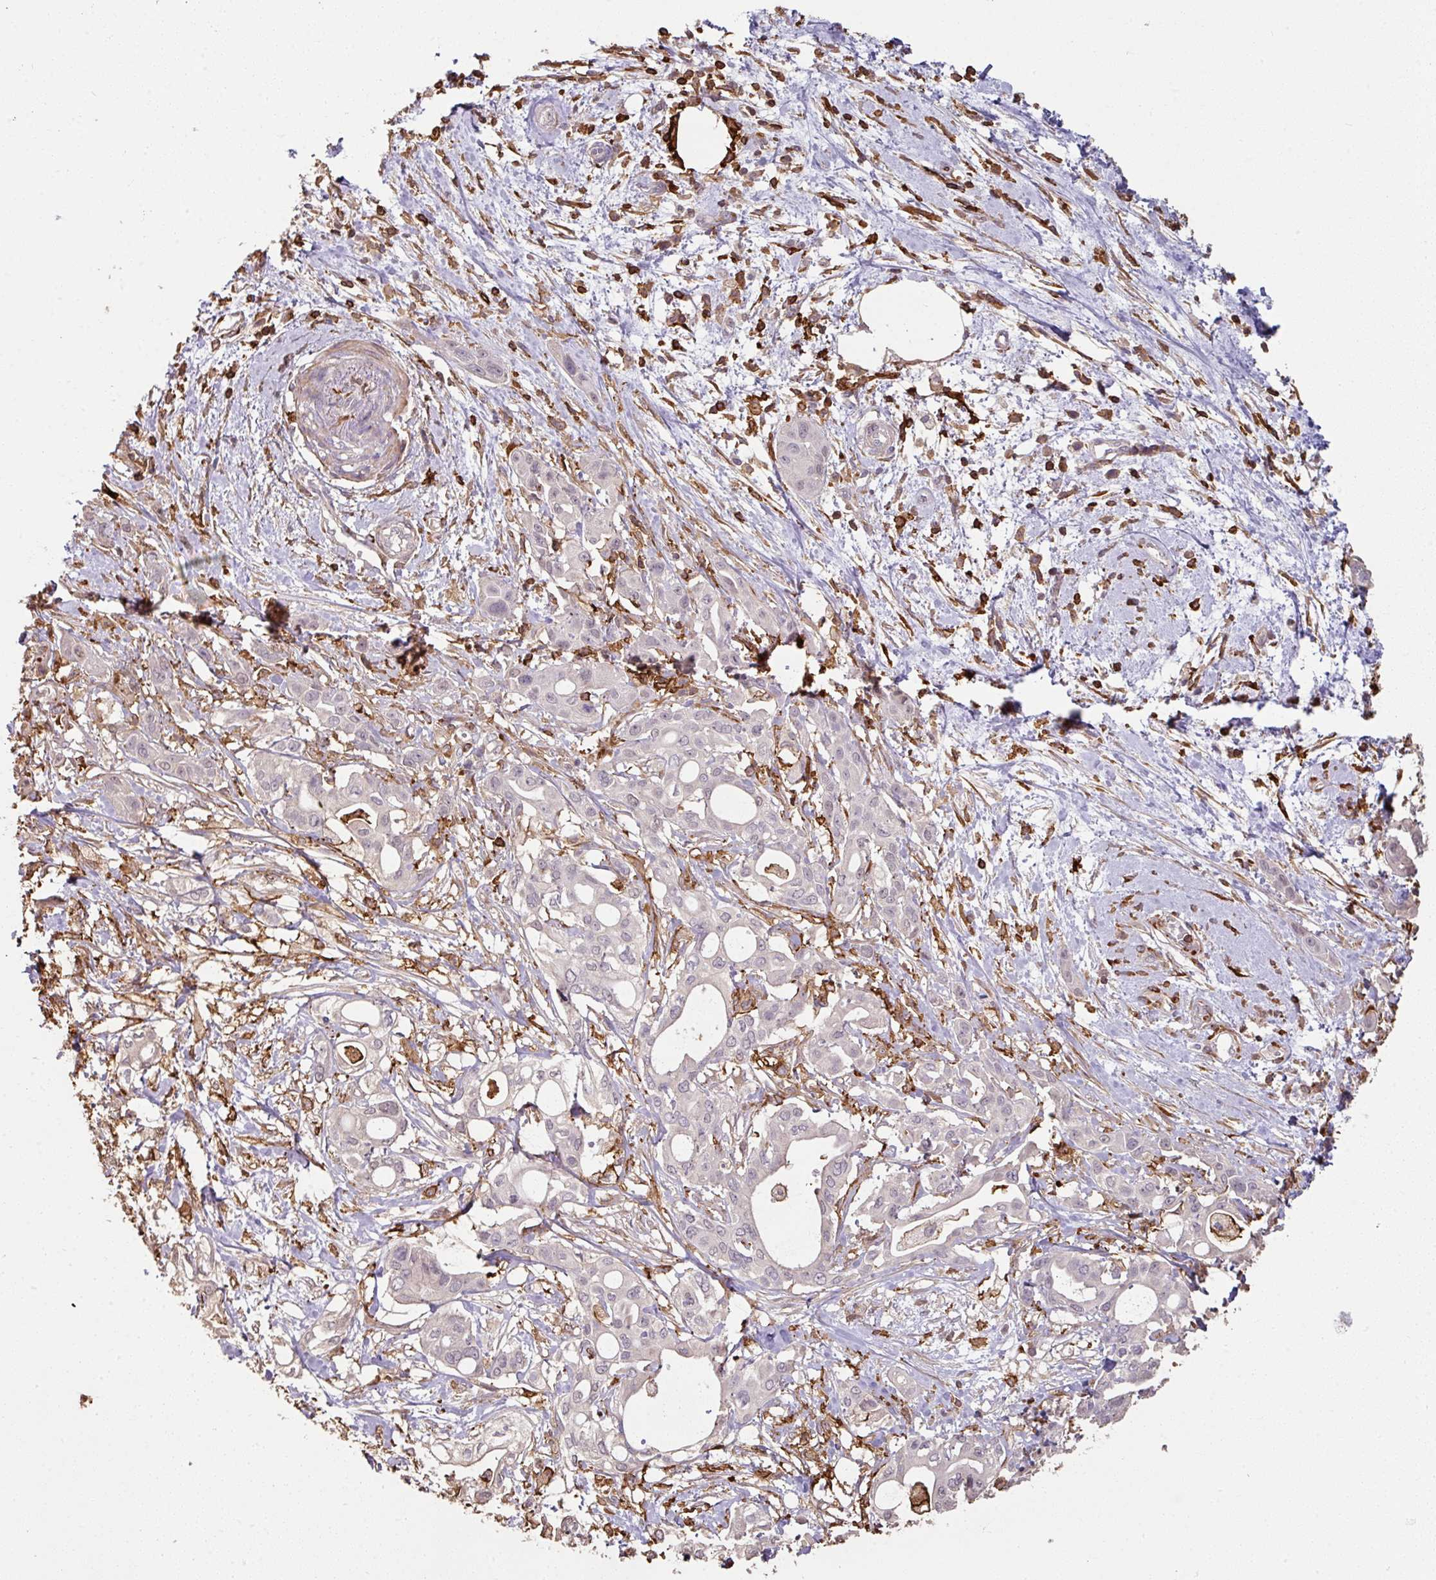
{"staining": {"intensity": "negative", "quantity": "none", "location": "none"}, "tissue": "pancreatic cancer", "cell_type": "Tumor cells", "image_type": "cancer", "snomed": [{"axis": "morphology", "description": "Adenocarcinoma, NOS"}, {"axis": "topography", "description": "Pancreas"}], "caption": "Tumor cells are negative for protein expression in human pancreatic cancer (adenocarcinoma).", "gene": "OLFML2B", "patient": {"sex": "female", "age": 68}}